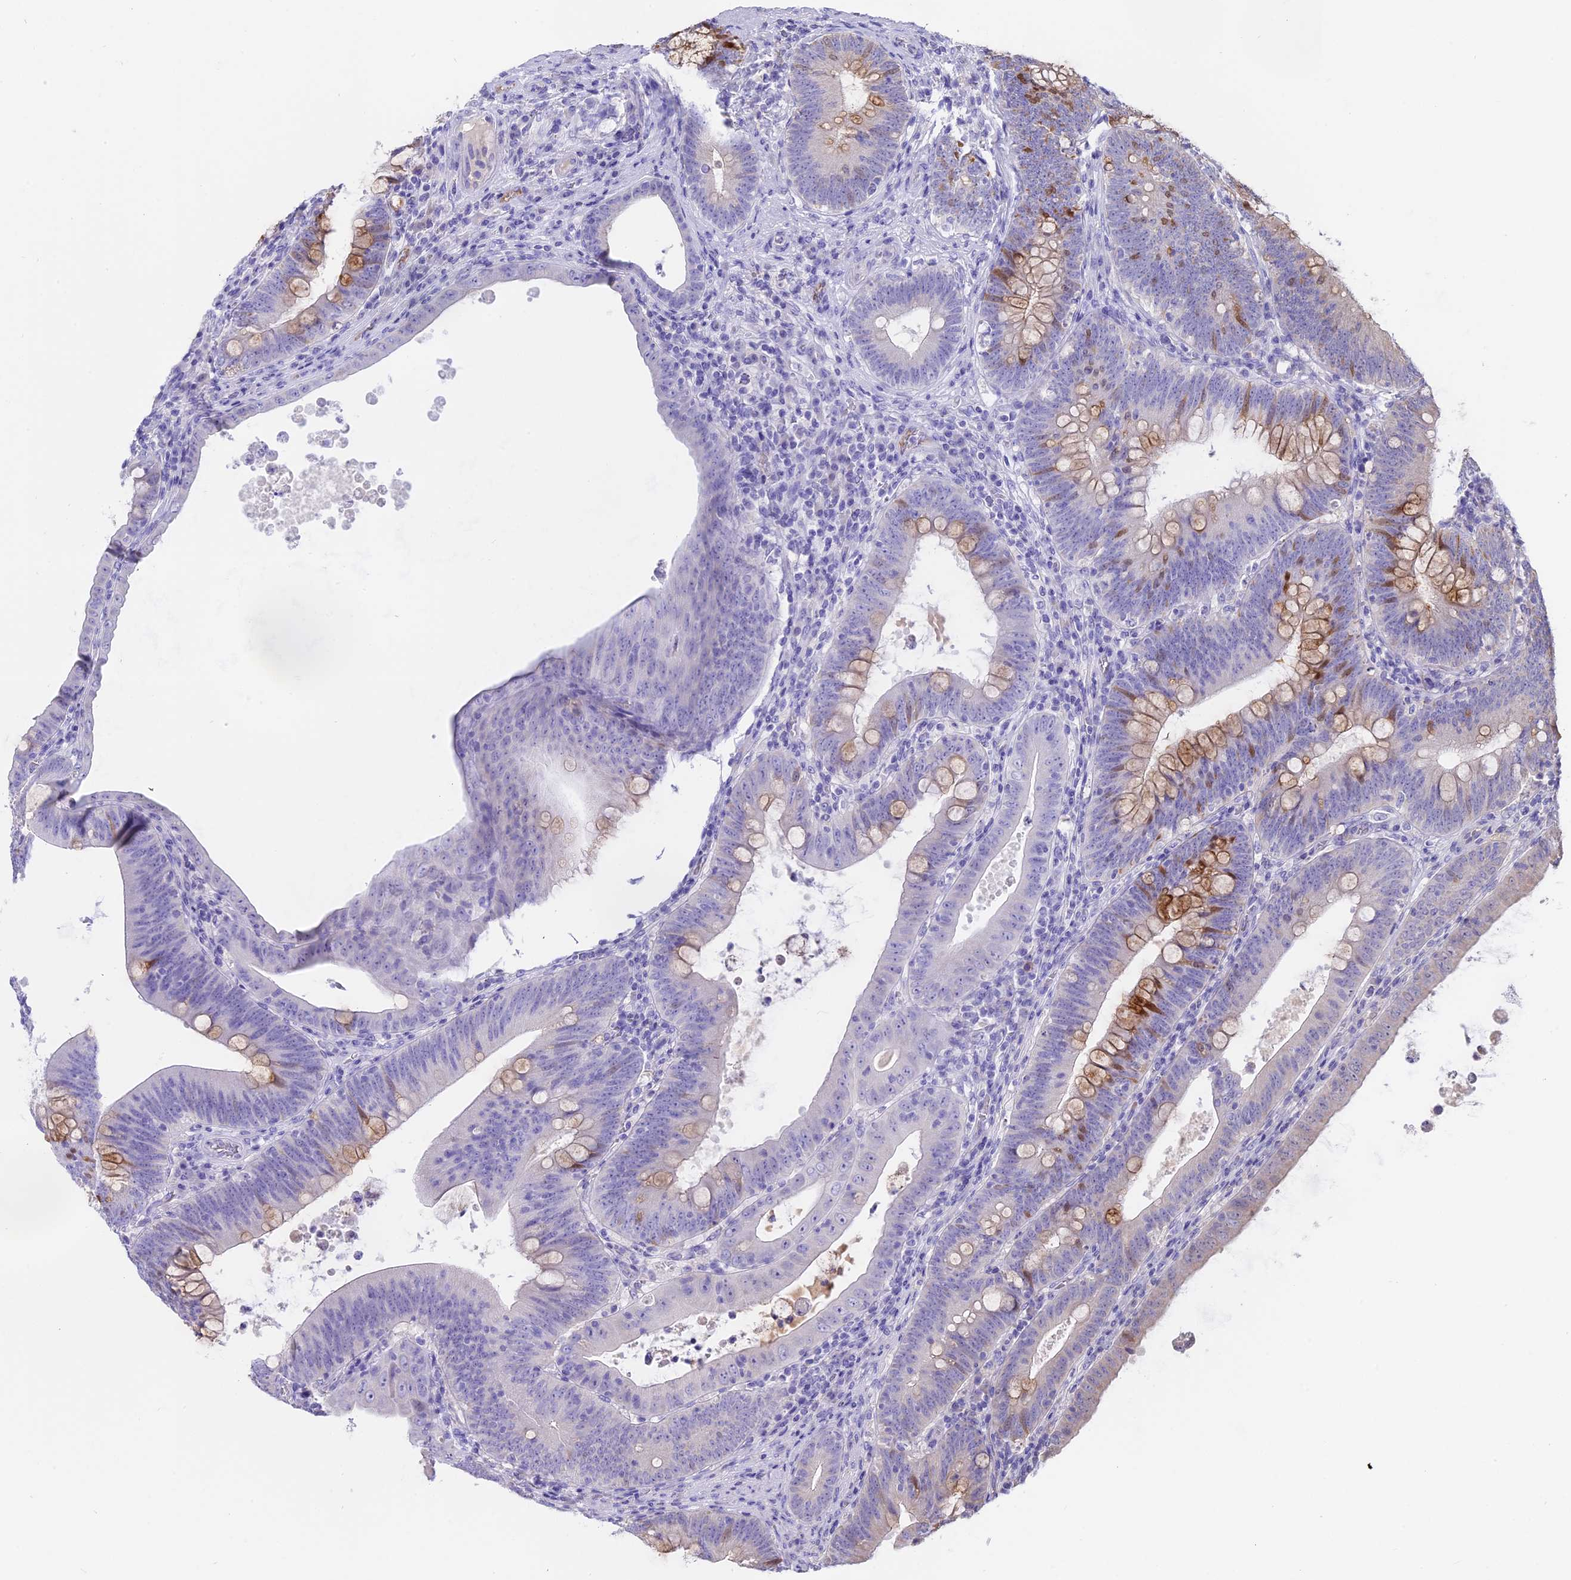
{"staining": {"intensity": "negative", "quantity": "none", "location": "none"}, "tissue": "colorectal cancer", "cell_type": "Tumor cells", "image_type": "cancer", "snomed": [{"axis": "morphology", "description": "Normal tissue, NOS"}, {"axis": "topography", "description": "Colon"}], "caption": "DAB immunohistochemical staining of human colorectal cancer displays no significant staining in tumor cells.", "gene": "WFDC2", "patient": {"sex": "female", "age": 82}}